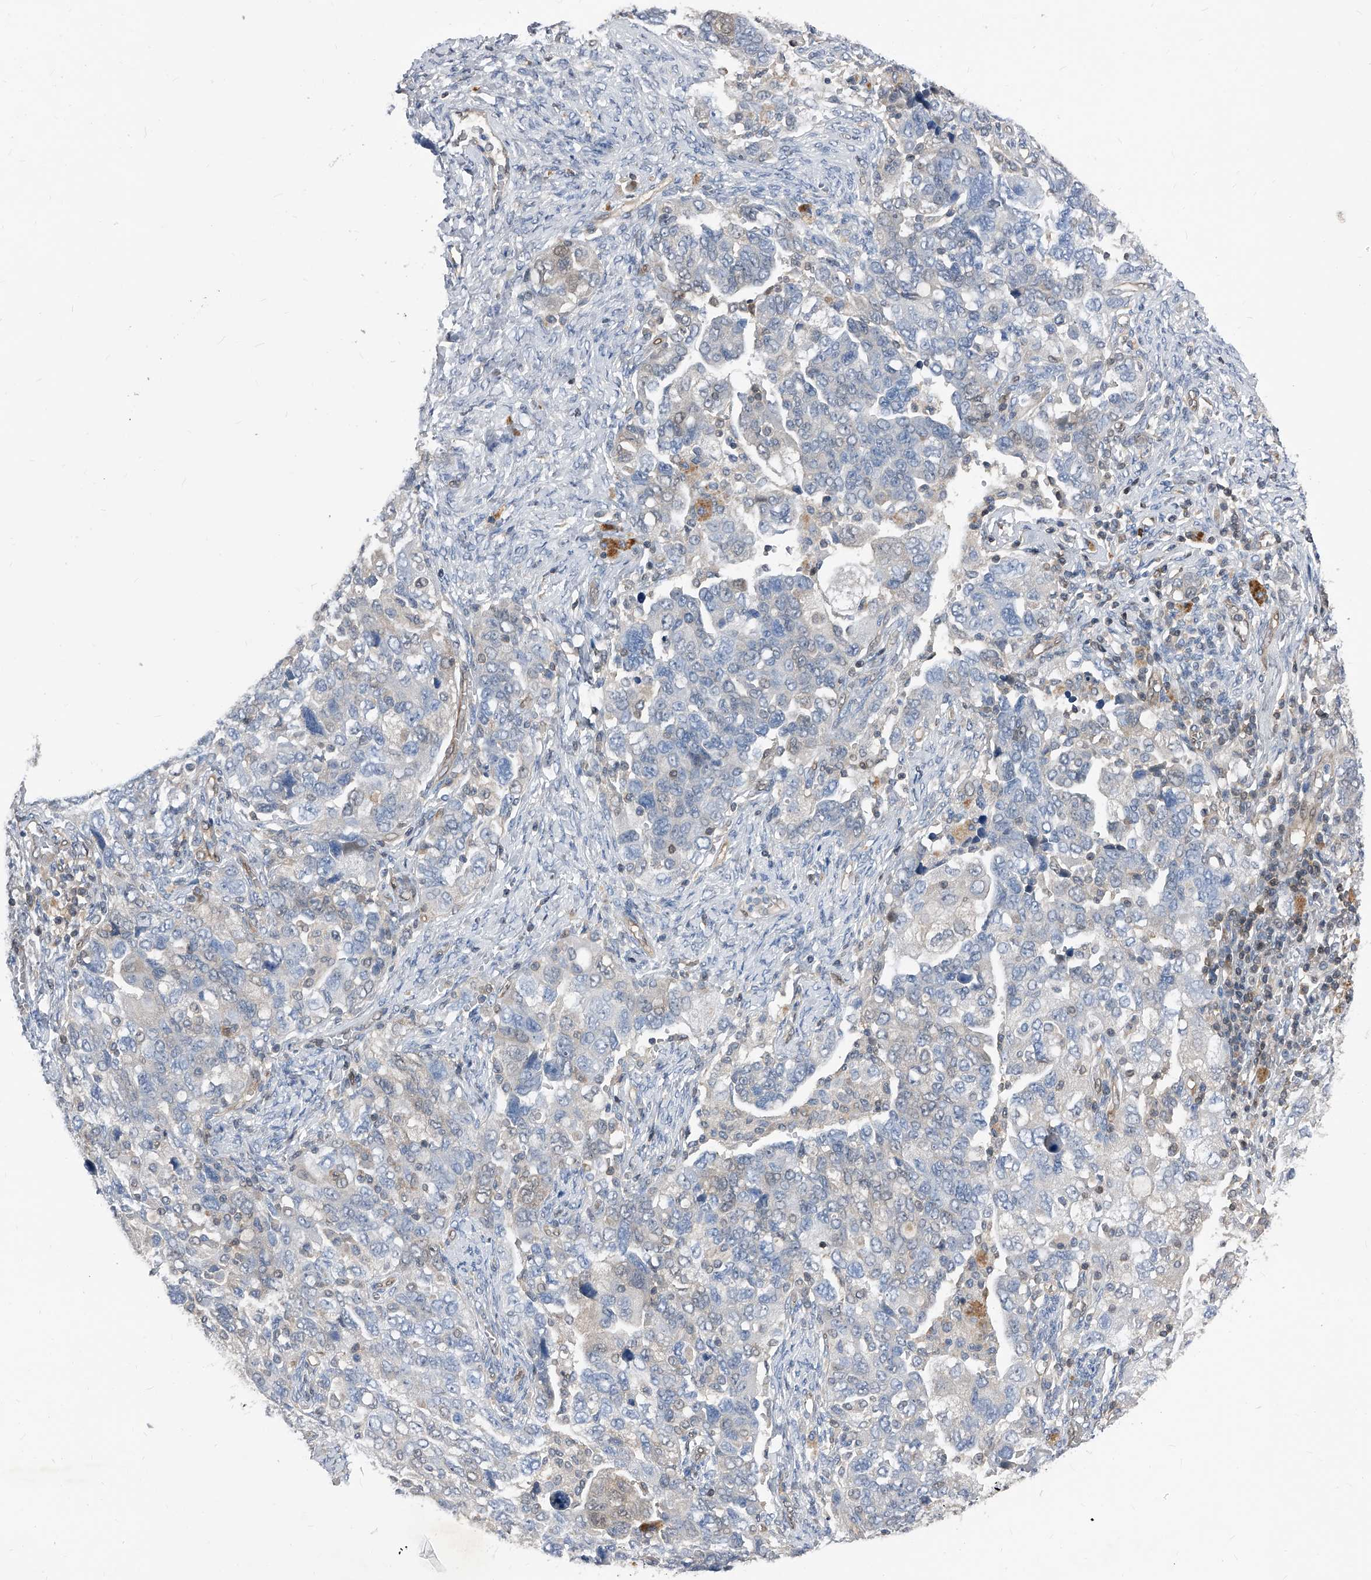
{"staining": {"intensity": "negative", "quantity": "none", "location": "none"}, "tissue": "ovarian cancer", "cell_type": "Tumor cells", "image_type": "cancer", "snomed": [{"axis": "morphology", "description": "Carcinoma, NOS"}, {"axis": "morphology", "description": "Cystadenocarcinoma, serous, NOS"}, {"axis": "topography", "description": "Ovary"}], "caption": "The micrograph shows no staining of tumor cells in ovarian serous cystadenocarcinoma.", "gene": "MAP2K6", "patient": {"sex": "female", "age": 69}}